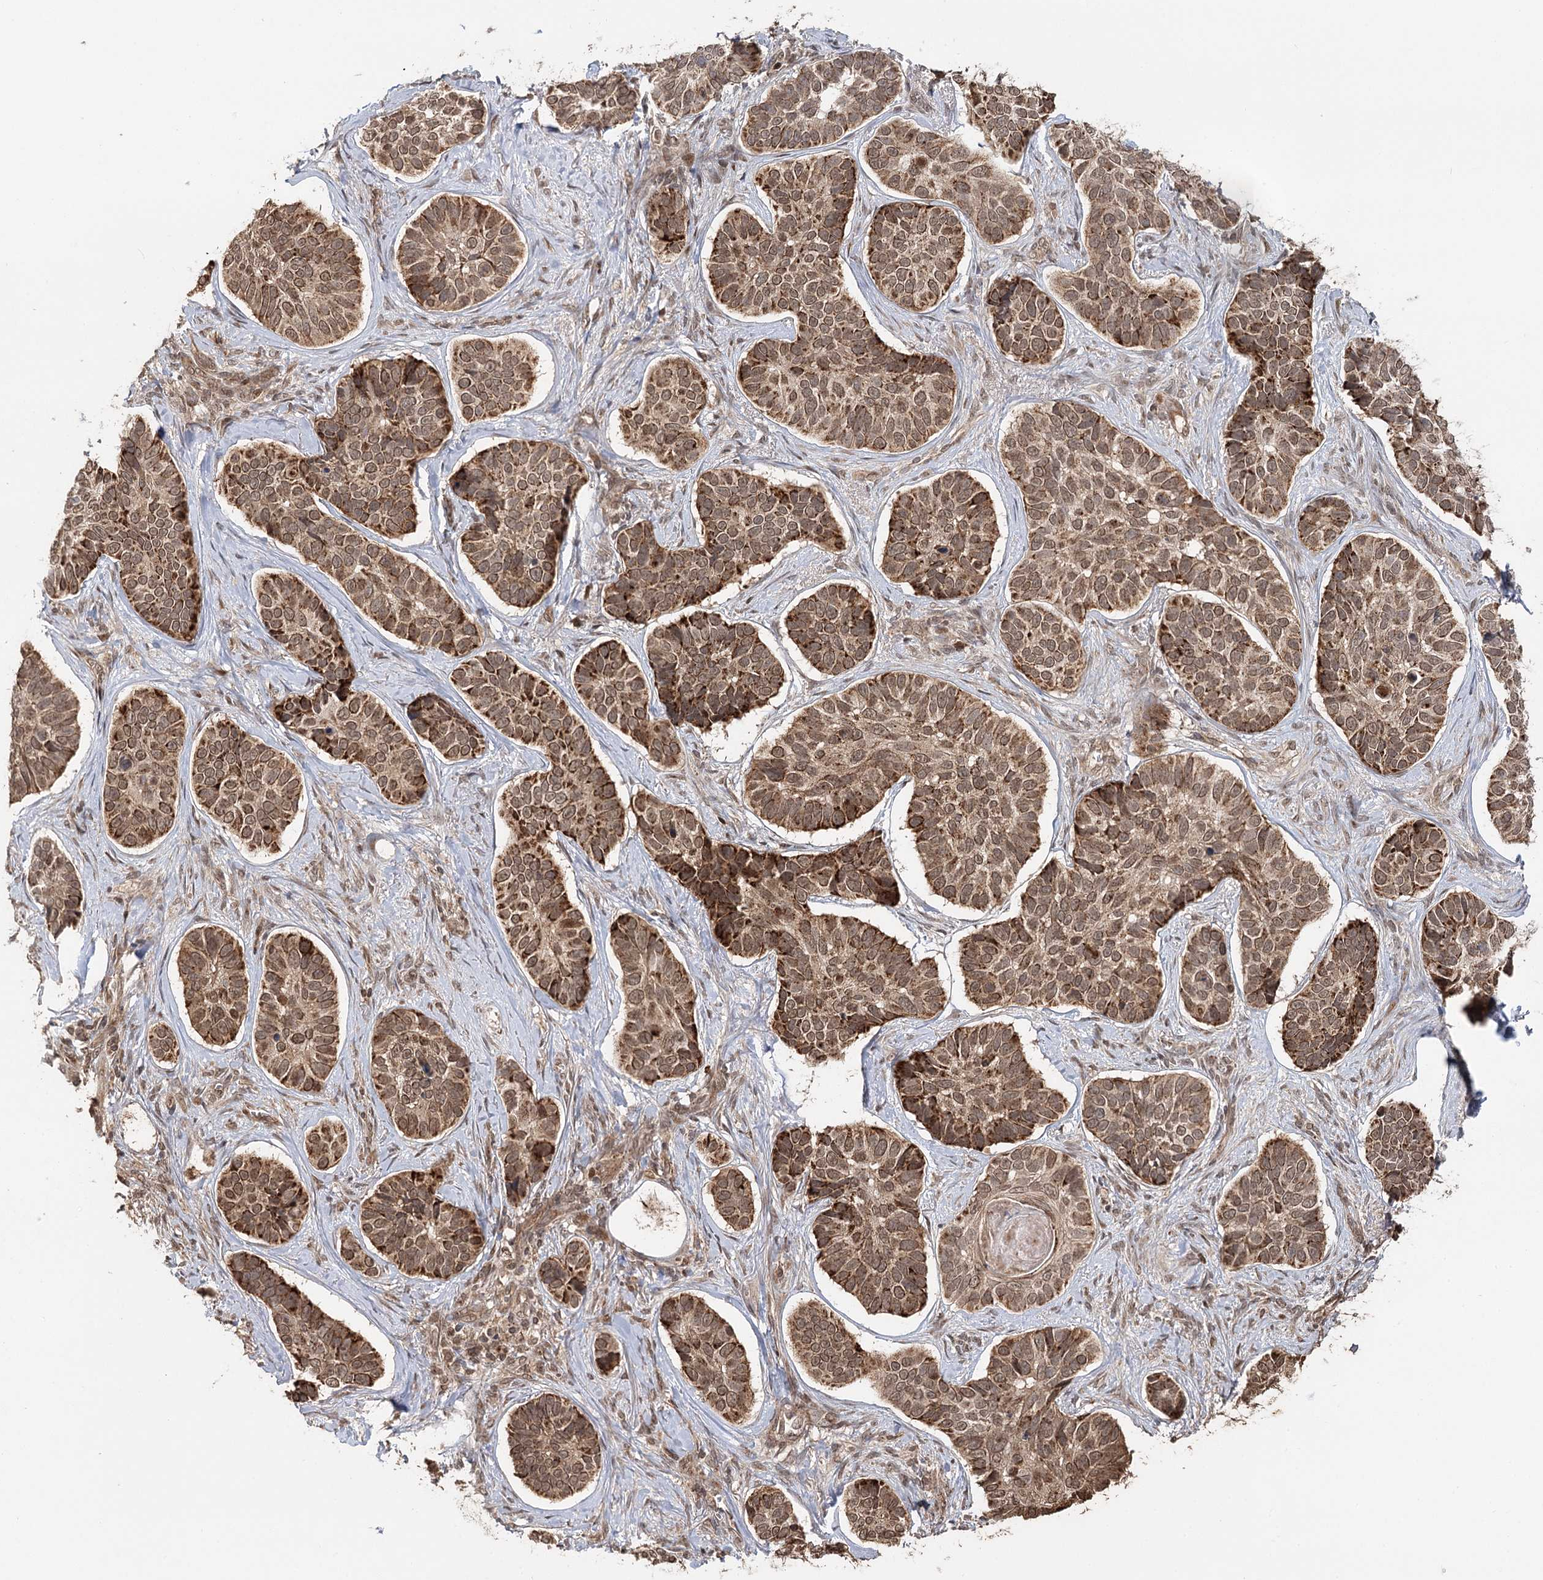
{"staining": {"intensity": "moderate", "quantity": ">75%", "location": "cytoplasmic/membranous,nuclear"}, "tissue": "skin cancer", "cell_type": "Tumor cells", "image_type": "cancer", "snomed": [{"axis": "morphology", "description": "Basal cell carcinoma"}, {"axis": "topography", "description": "Skin"}], "caption": "IHC staining of basal cell carcinoma (skin), which reveals medium levels of moderate cytoplasmic/membranous and nuclear expression in about >75% of tumor cells indicating moderate cytoplasmic/membranous and nuclear protein expression. The staining was performed using DAB (brown) for protein detection and nuclei were counterstained in hematoxylin (blue).", "gene": "ZNRF3", "patient": {"sex": "male", "age": 62}}